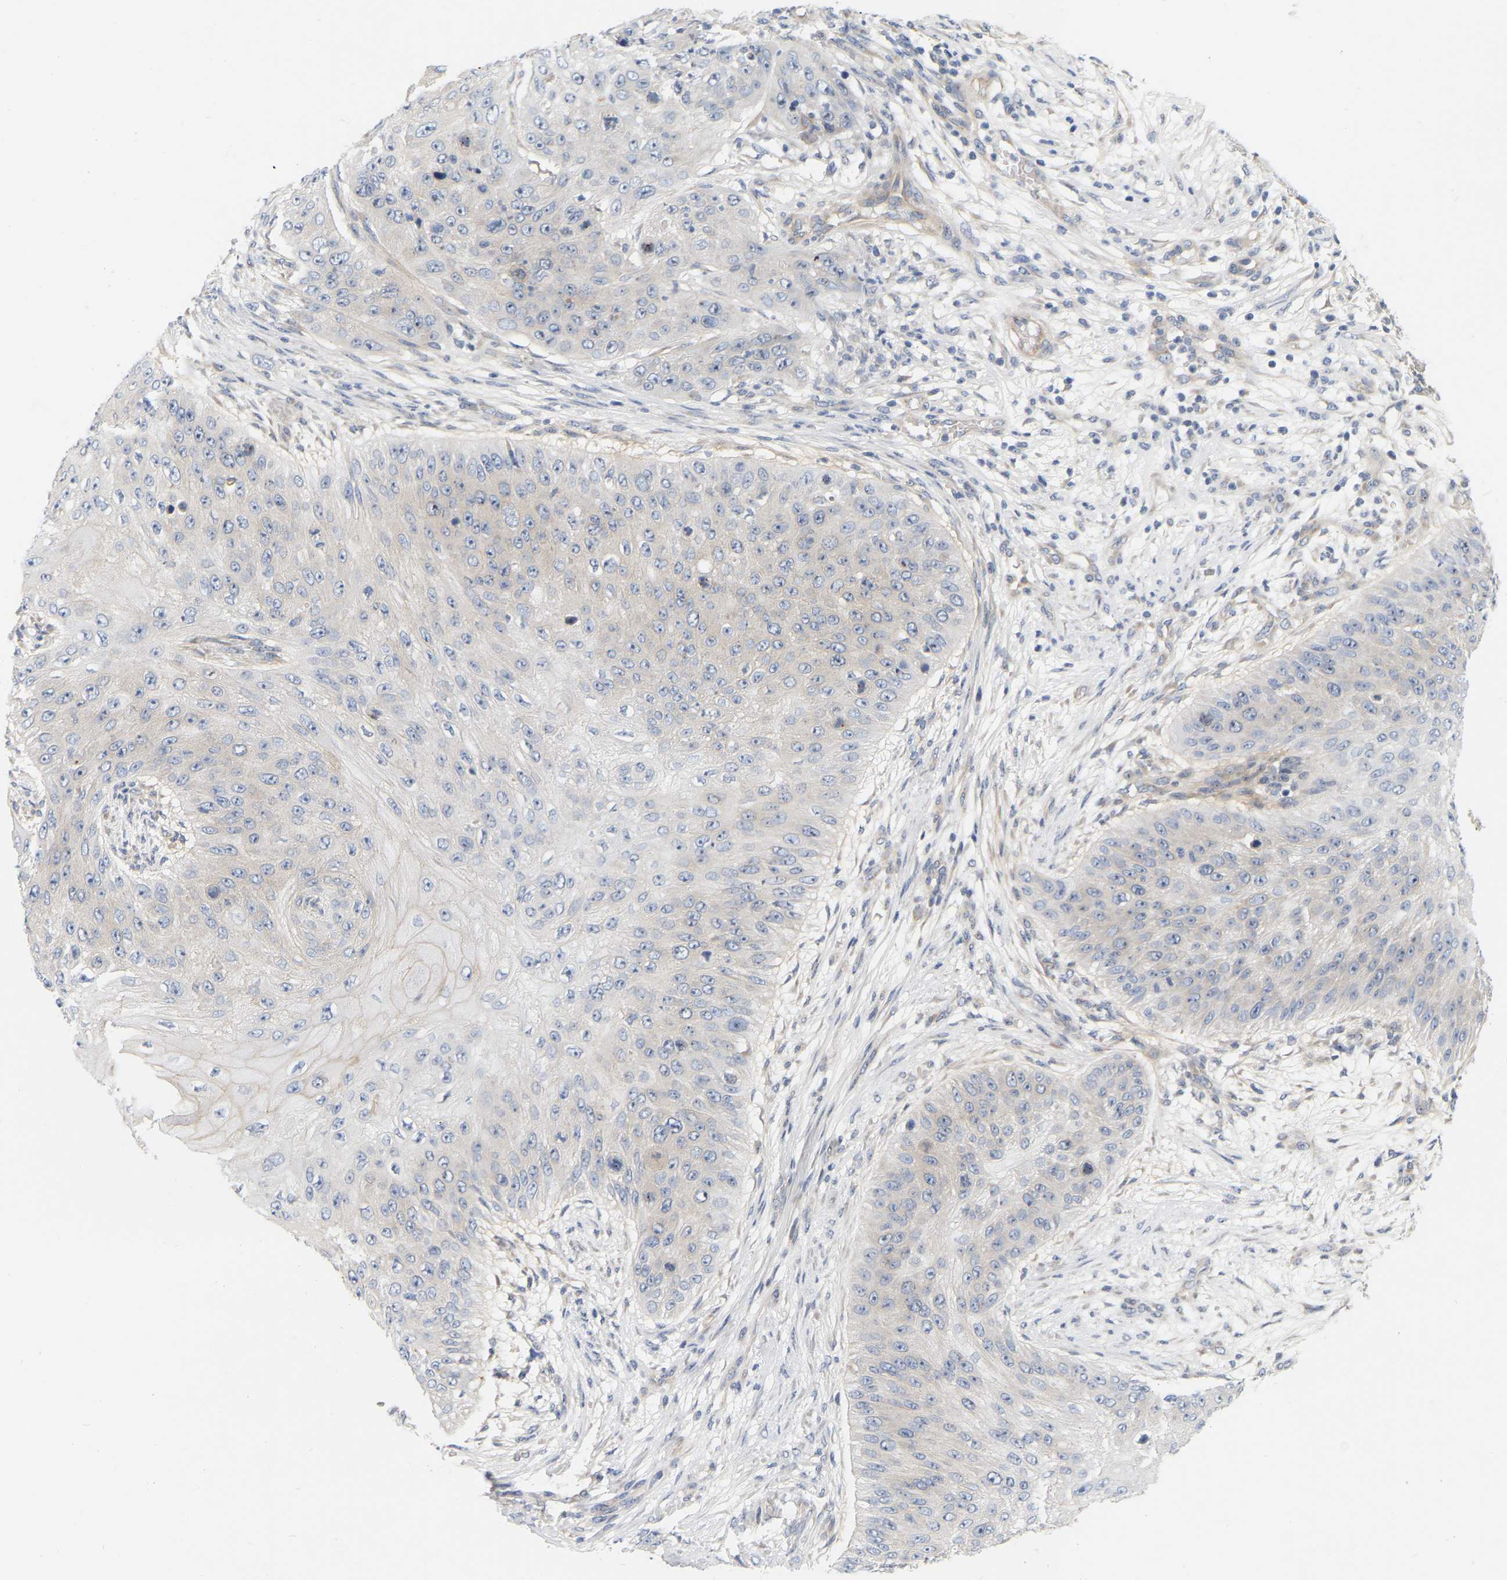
{"staining": {"intensity": "weak", "quantity": "<25%", "location": "cytoplasmic/membranous"}, "tissue": "skin cancer", "cell_type": "Tumor cells", "image_type": "cancer", "snomed": [{"axis": "morphology", "description": "Squamous cell carcinoma, NOS"}, {"axis": "topography", "description": "Skin"}], "caption": "DAB (3,3'-diaminobenzidine) immunohistochemical staining of human skin squamous cell carcinoma exhibits no significant expression in tumor cells.", "gene": "MINDY4", "patient": {"sex": "female", "age": 80}}